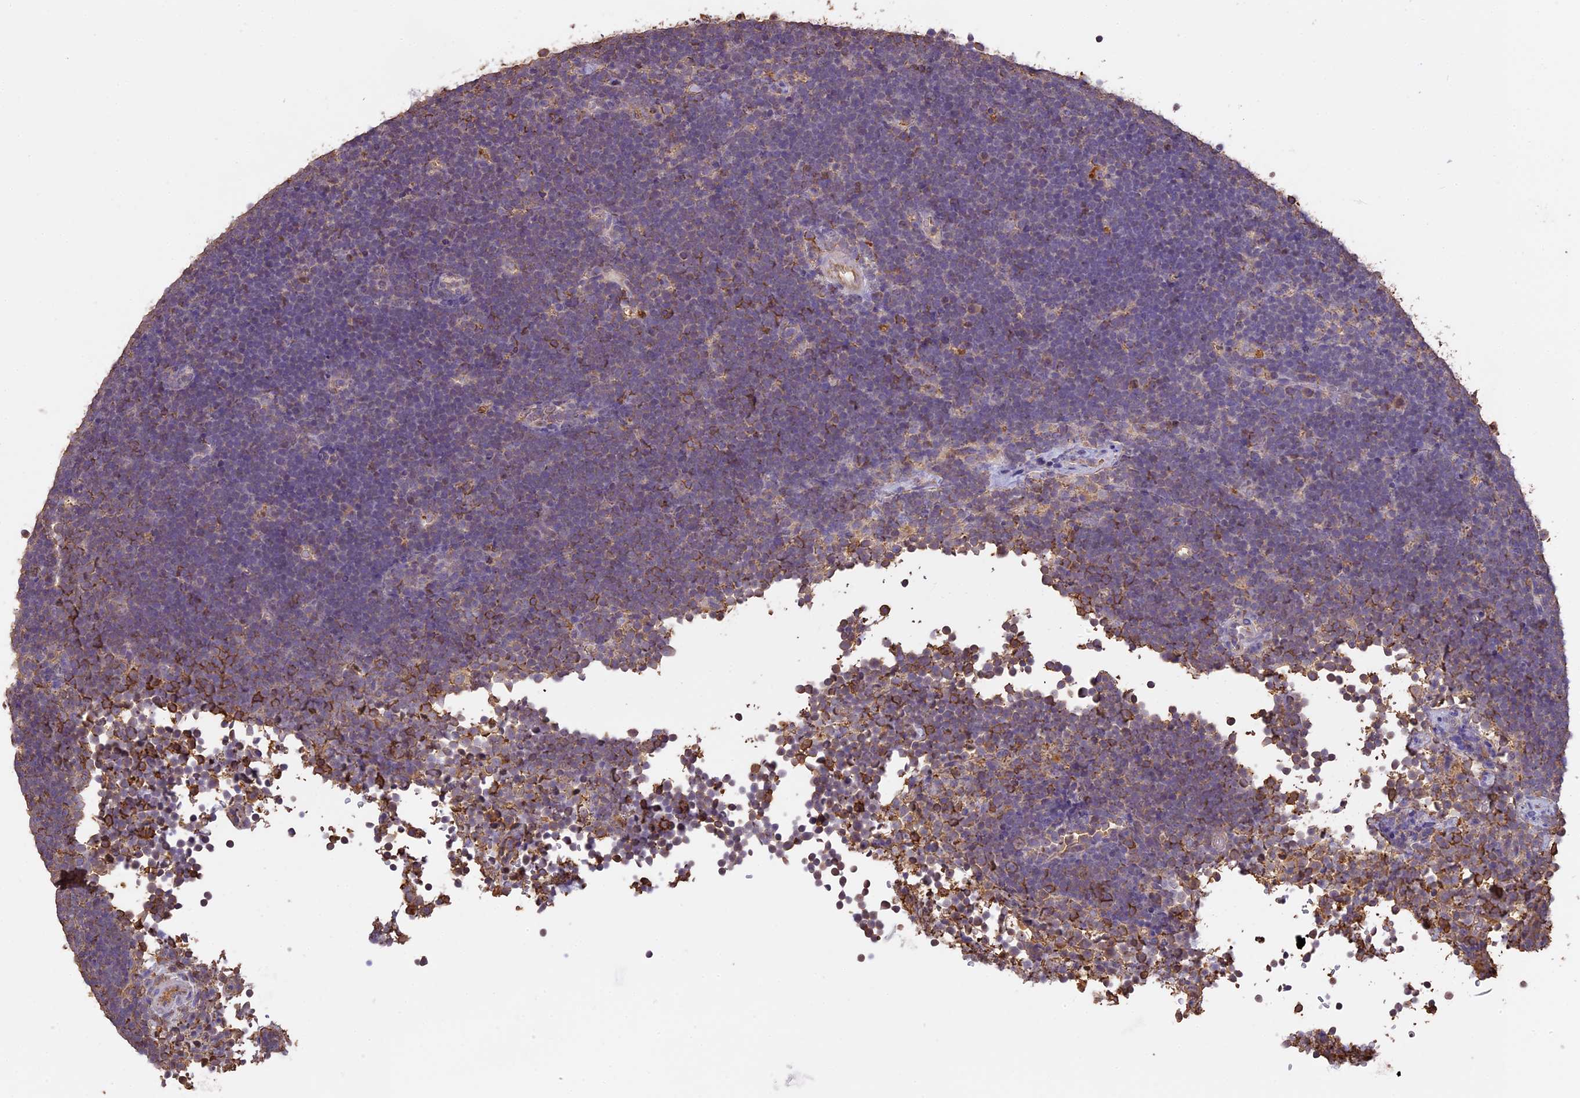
{"staining": {"intensity": "negative", "quantity": "none", "location": "none"}, "tissue": "lymphoma", "cell_type": "Tumor cells", "image_type": "cancer", "snomed": [{"axis": "morphology", "description": "Malignant lymphoma, non-Hodgkin's type, High grade"}, {"axis": "topography", "description": "Lymph node"}], "caption": "High power microscopy micrograph of an immunohistochemistry micrograph of high-grade malignant lymphoma, non-Hodgkin's type, revealing no significant positivity in tumor cells.", "gene": "ARHGAP19", "patient": {"sex": "male", "age": 13}}